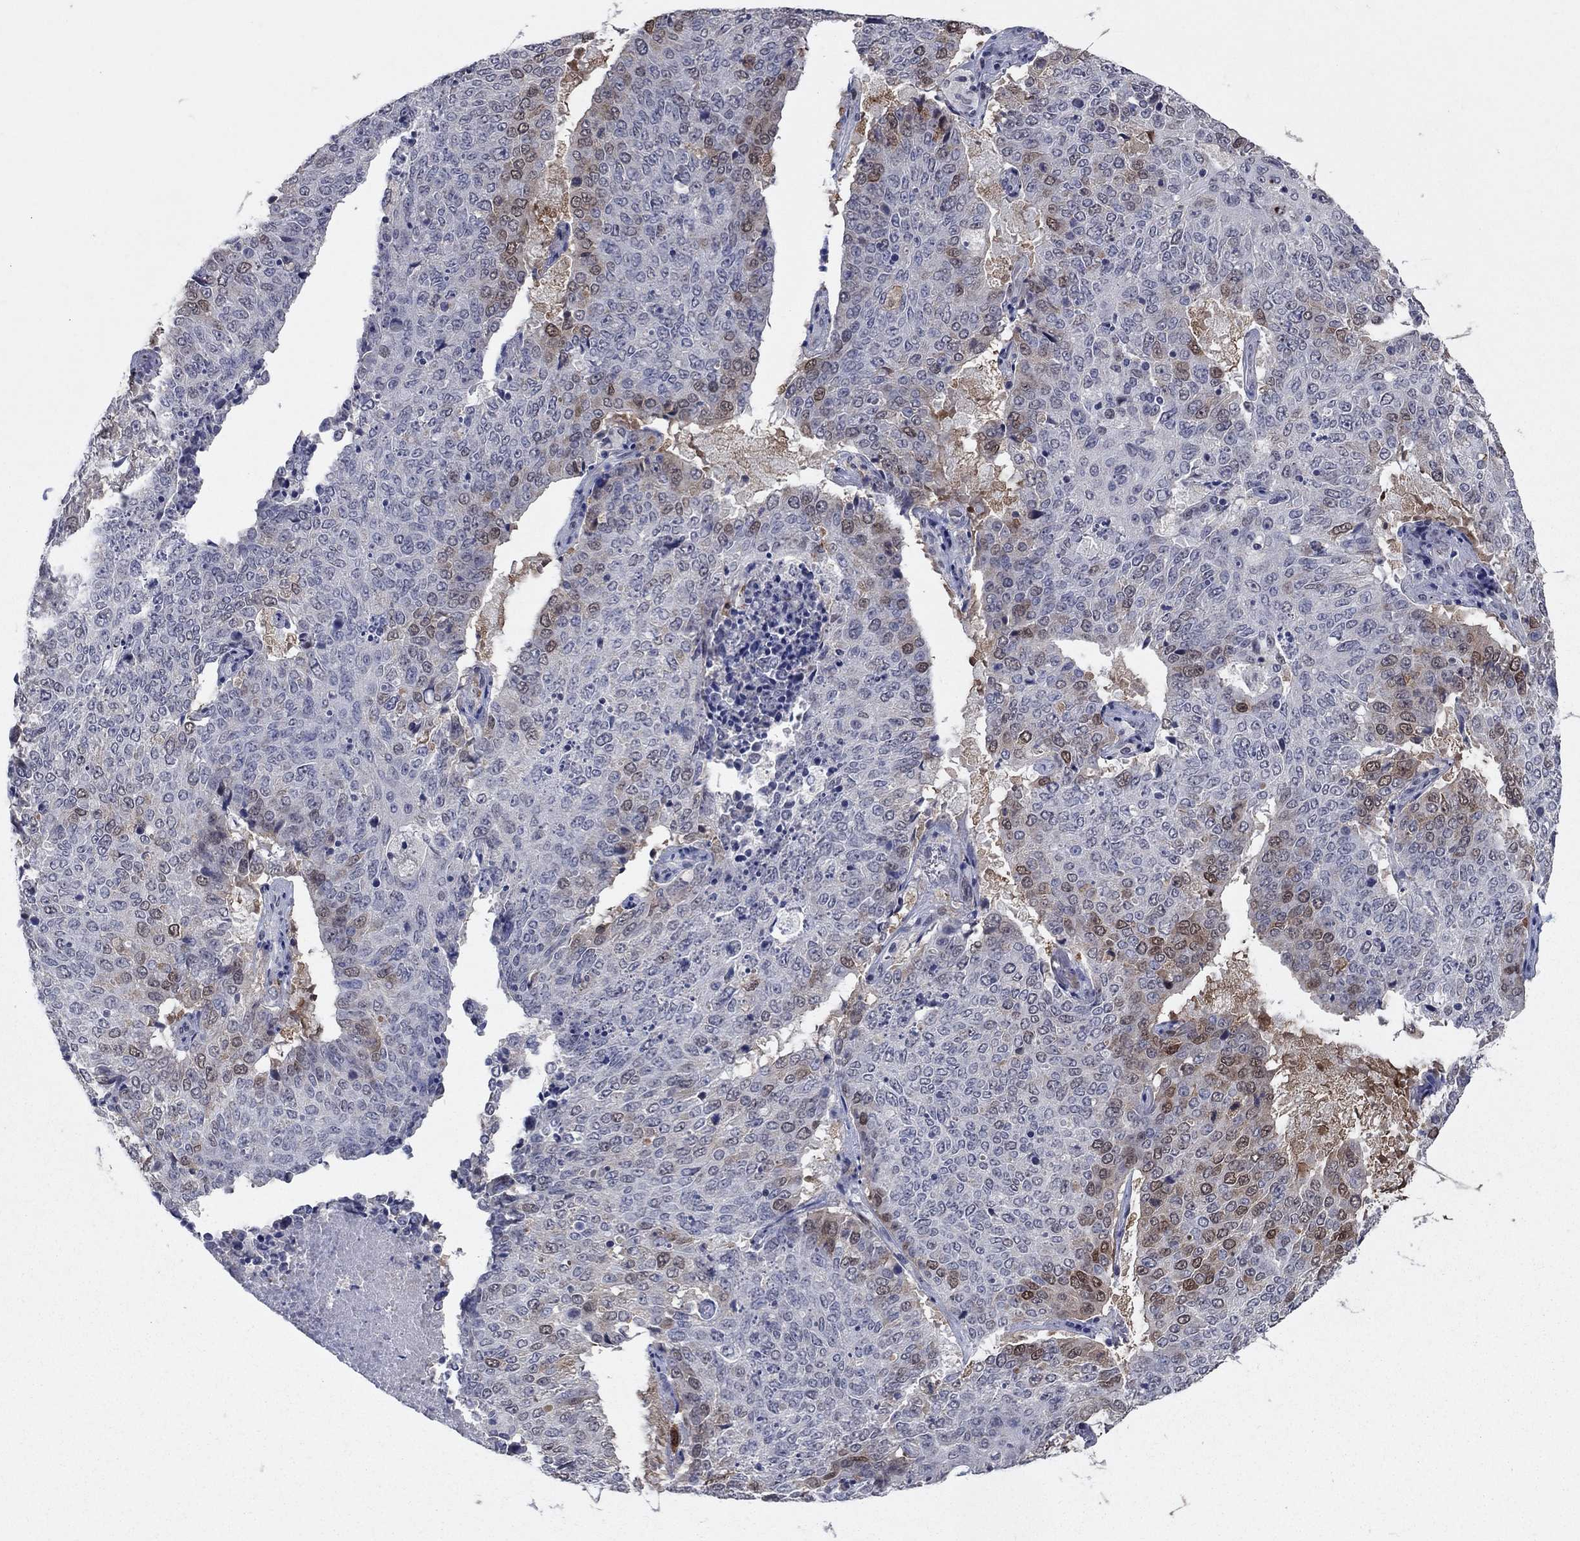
{"staining": {"intensity": "moderate", "quantity": "<25%", "location": "nuclear"}, "tissue": "lung cancer", "cell_type": "Tumor cells", "image_type": "cancer", "snomed": [{"axis": "morphology", "description": "Normal tissue, NOS"}, {"axis": "morphology", "description": "Squamous cell carcinoma, NOS"}, {"axis": "topography", "description": "Bronchus"}, {"axis": "topography", "description": "Lung"}], "caption": "Brown immunohistochemical staining in lung squamous cell carcinoma exhibits moderate nuclear positivity in about <25% of tumor cells.", "gene": "TYMS", "patient": {"sex": "male", "age": 64}}